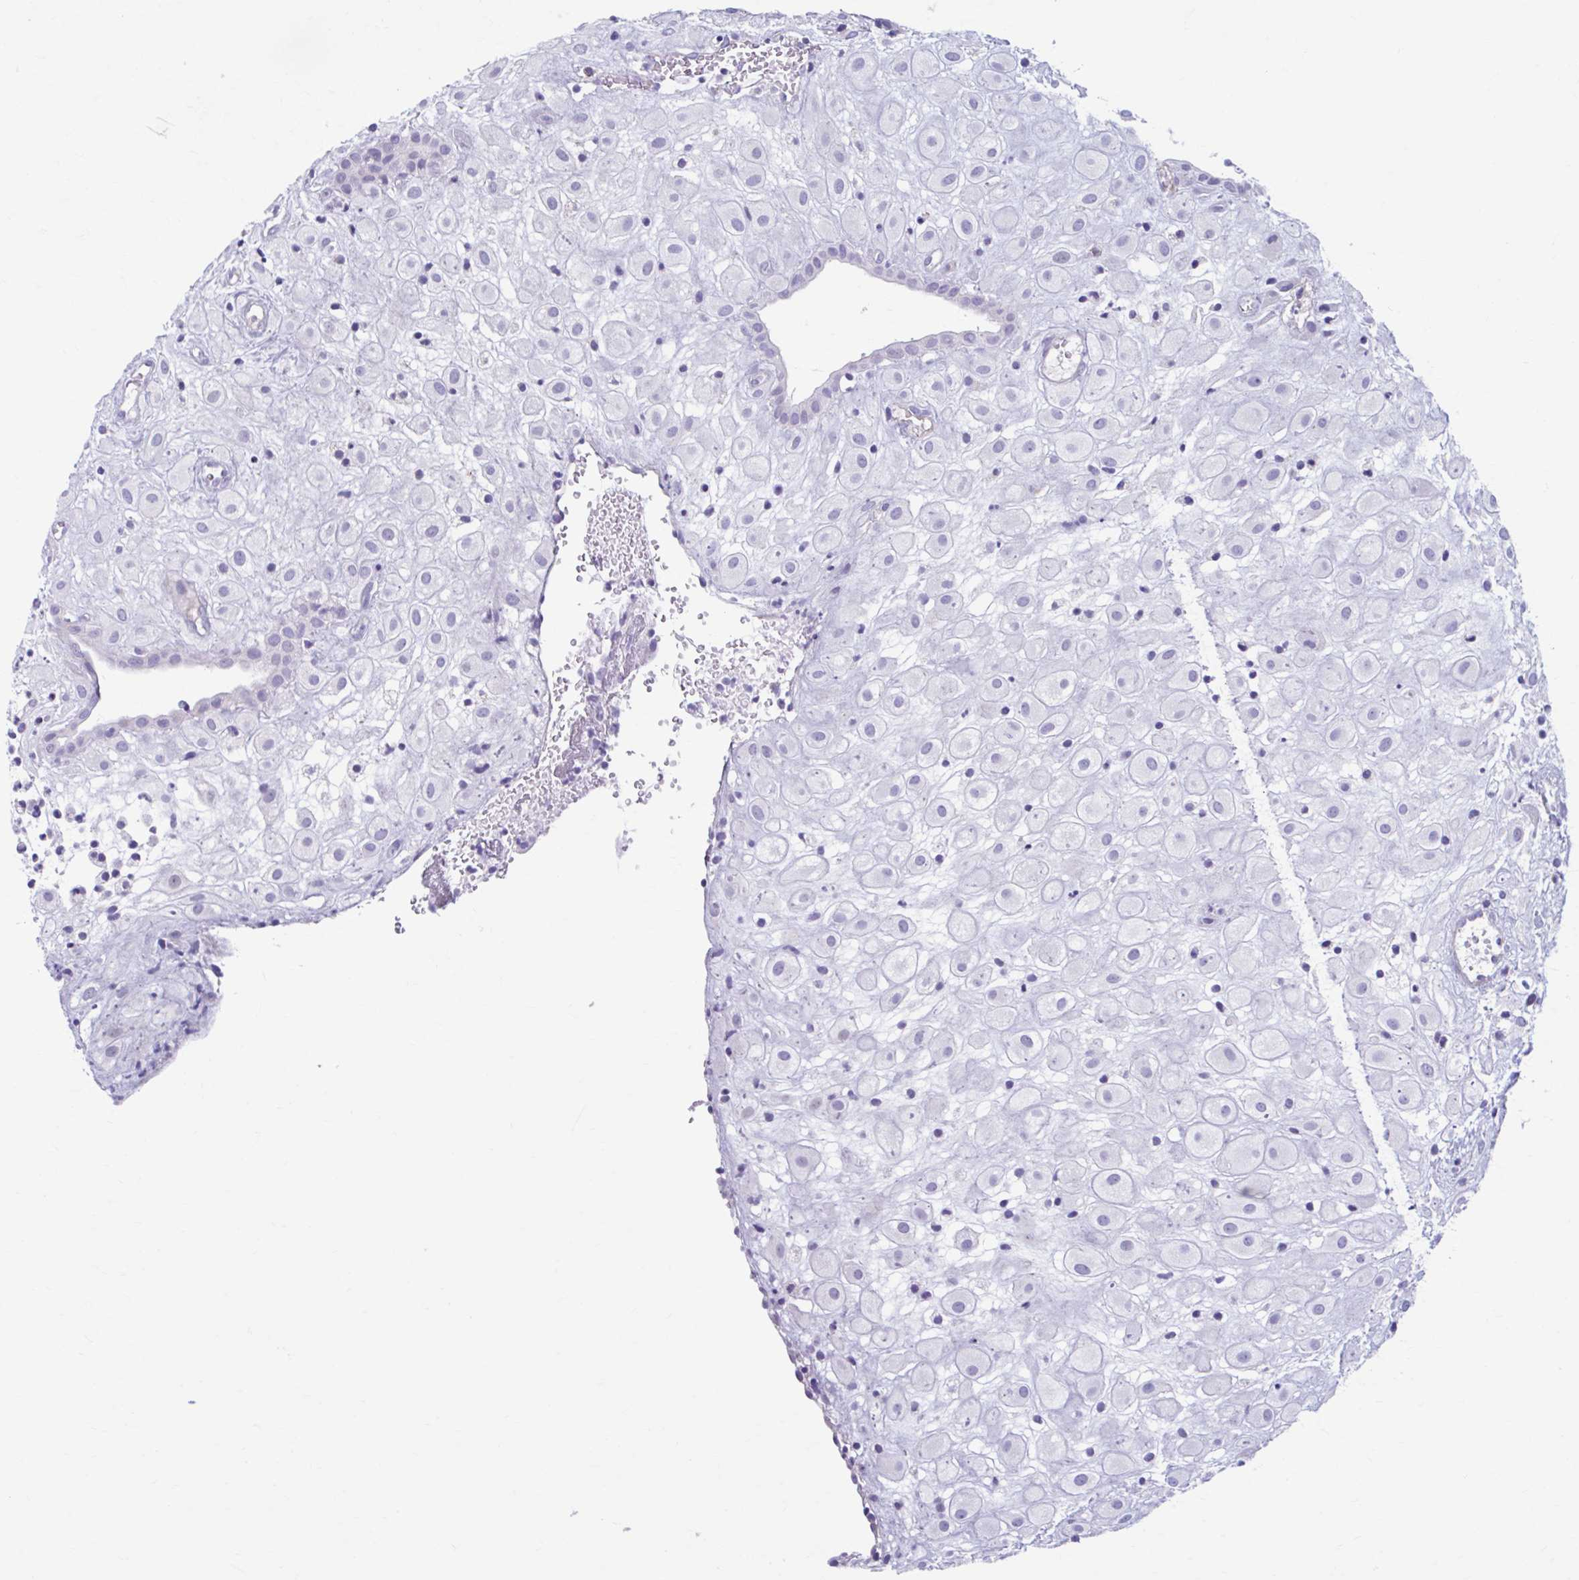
{"staining": {"intensity": "negative", "quantity": "none", "location": "none"}, "tissue": "placenta", "cell_type": "Decidual cells", "image_type": "normal", "snomed": [{"axis": "morphology", "description": "Normal tissue, NOS"}, {"axis": "topography", "description": "Placenta"}], "caption": "An image of placenta stained for a protein shows no brown staining in decidual cells. (DAB (3,3'-diaminobenzidine) immunohistochemistry (IHC) visualized using brightfield microscopy, high magnification).", "gene": "C12orf71", "patient": {"sex": "female", "age": 24}}